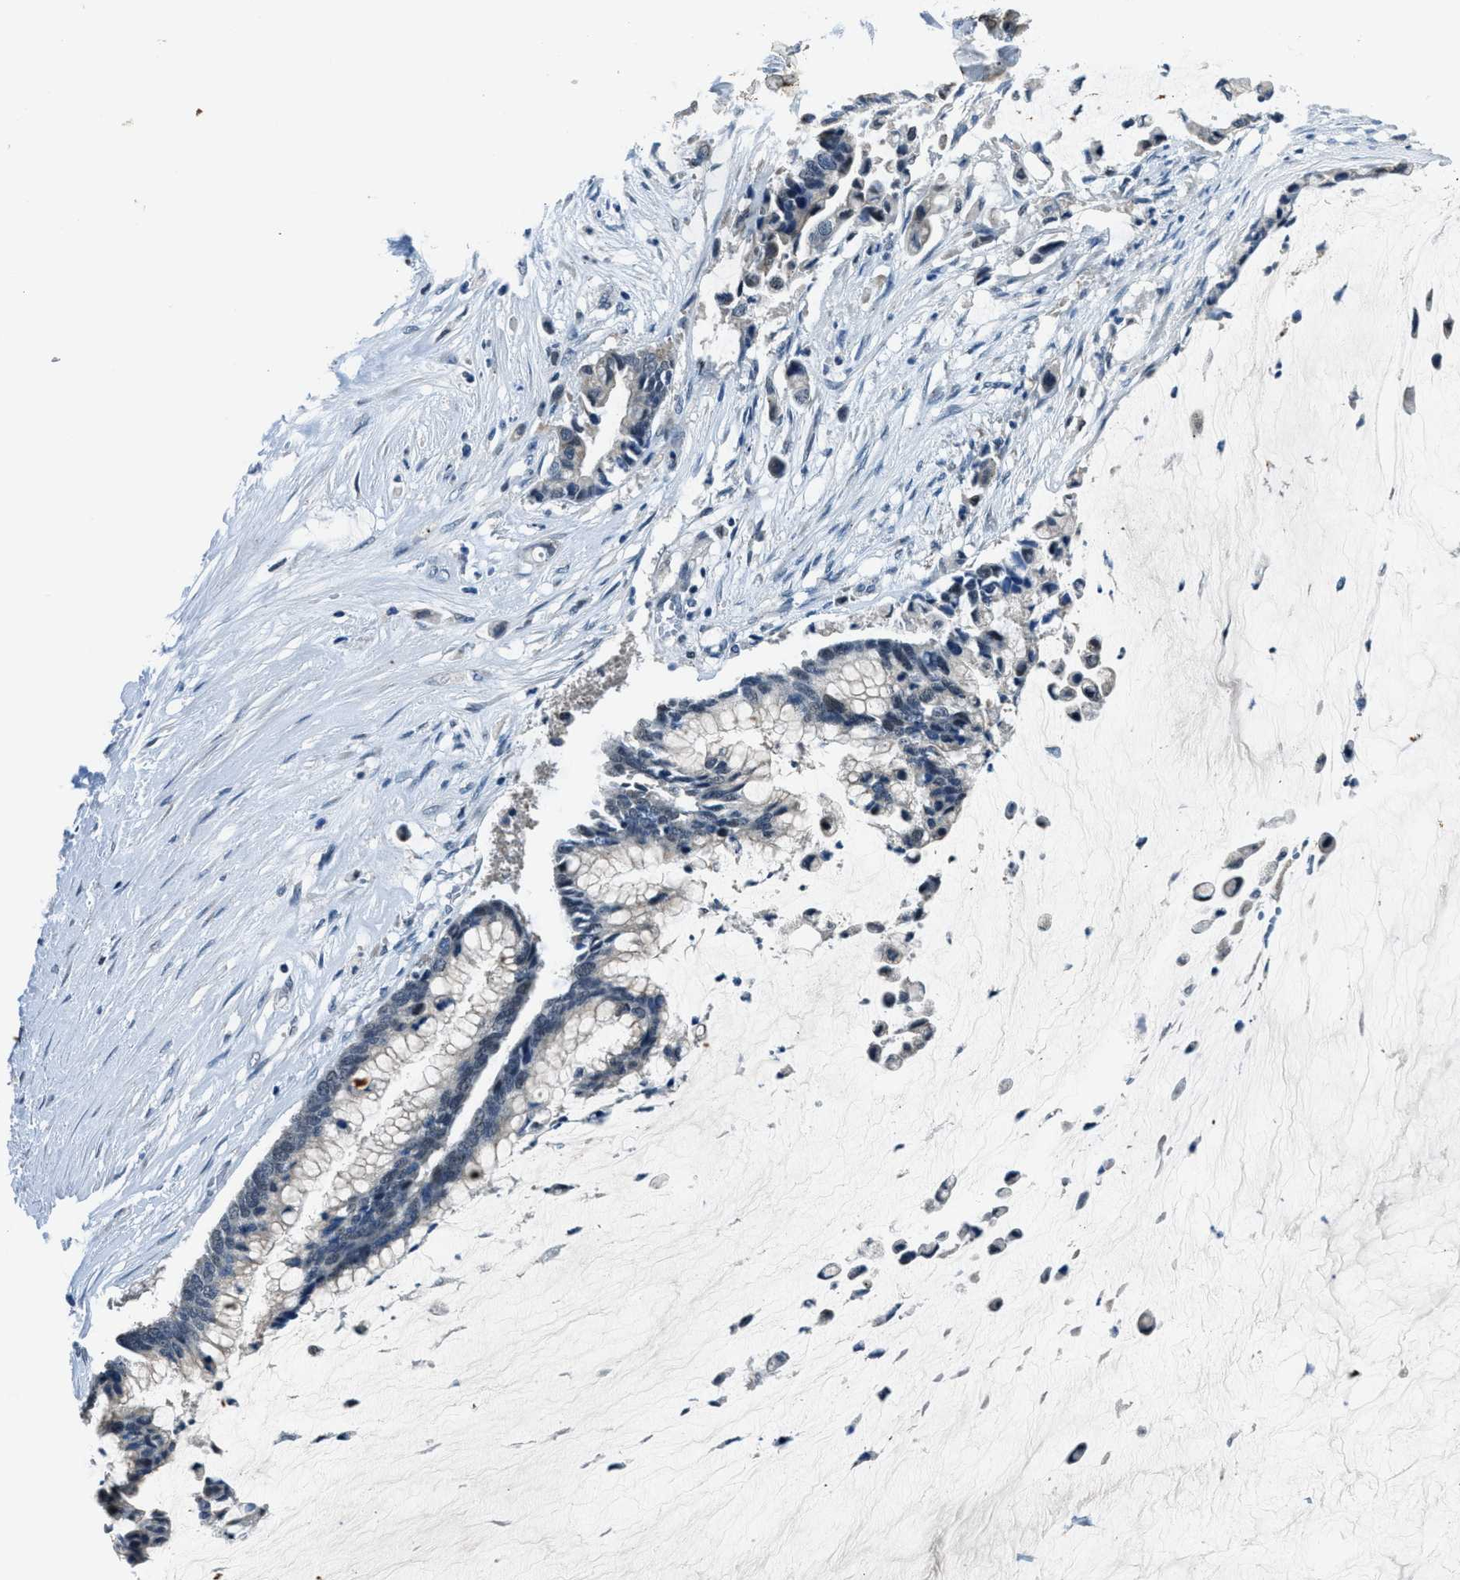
{"staining": {"intensity": "negative", "quantity": "none", "location": "none"}, "tissue": "pancreatic cancer", "cell_type": "Tumor cells", "image_type": "cancer", "snomed": [{"axis": "morphology", "description": "Adenocarcinoma, NOS"}, {"axis": "topography", "description": "Pancreas"}], "caption": "Photomicrograph shows no significant protein expression in tumor cells of pancreatic adenocarcinoma. (DAB IHC visualized using brightfield microscopy, high magnification).", "gene": "DUSP19", "patient": {"sex": "male", "age": 41}}